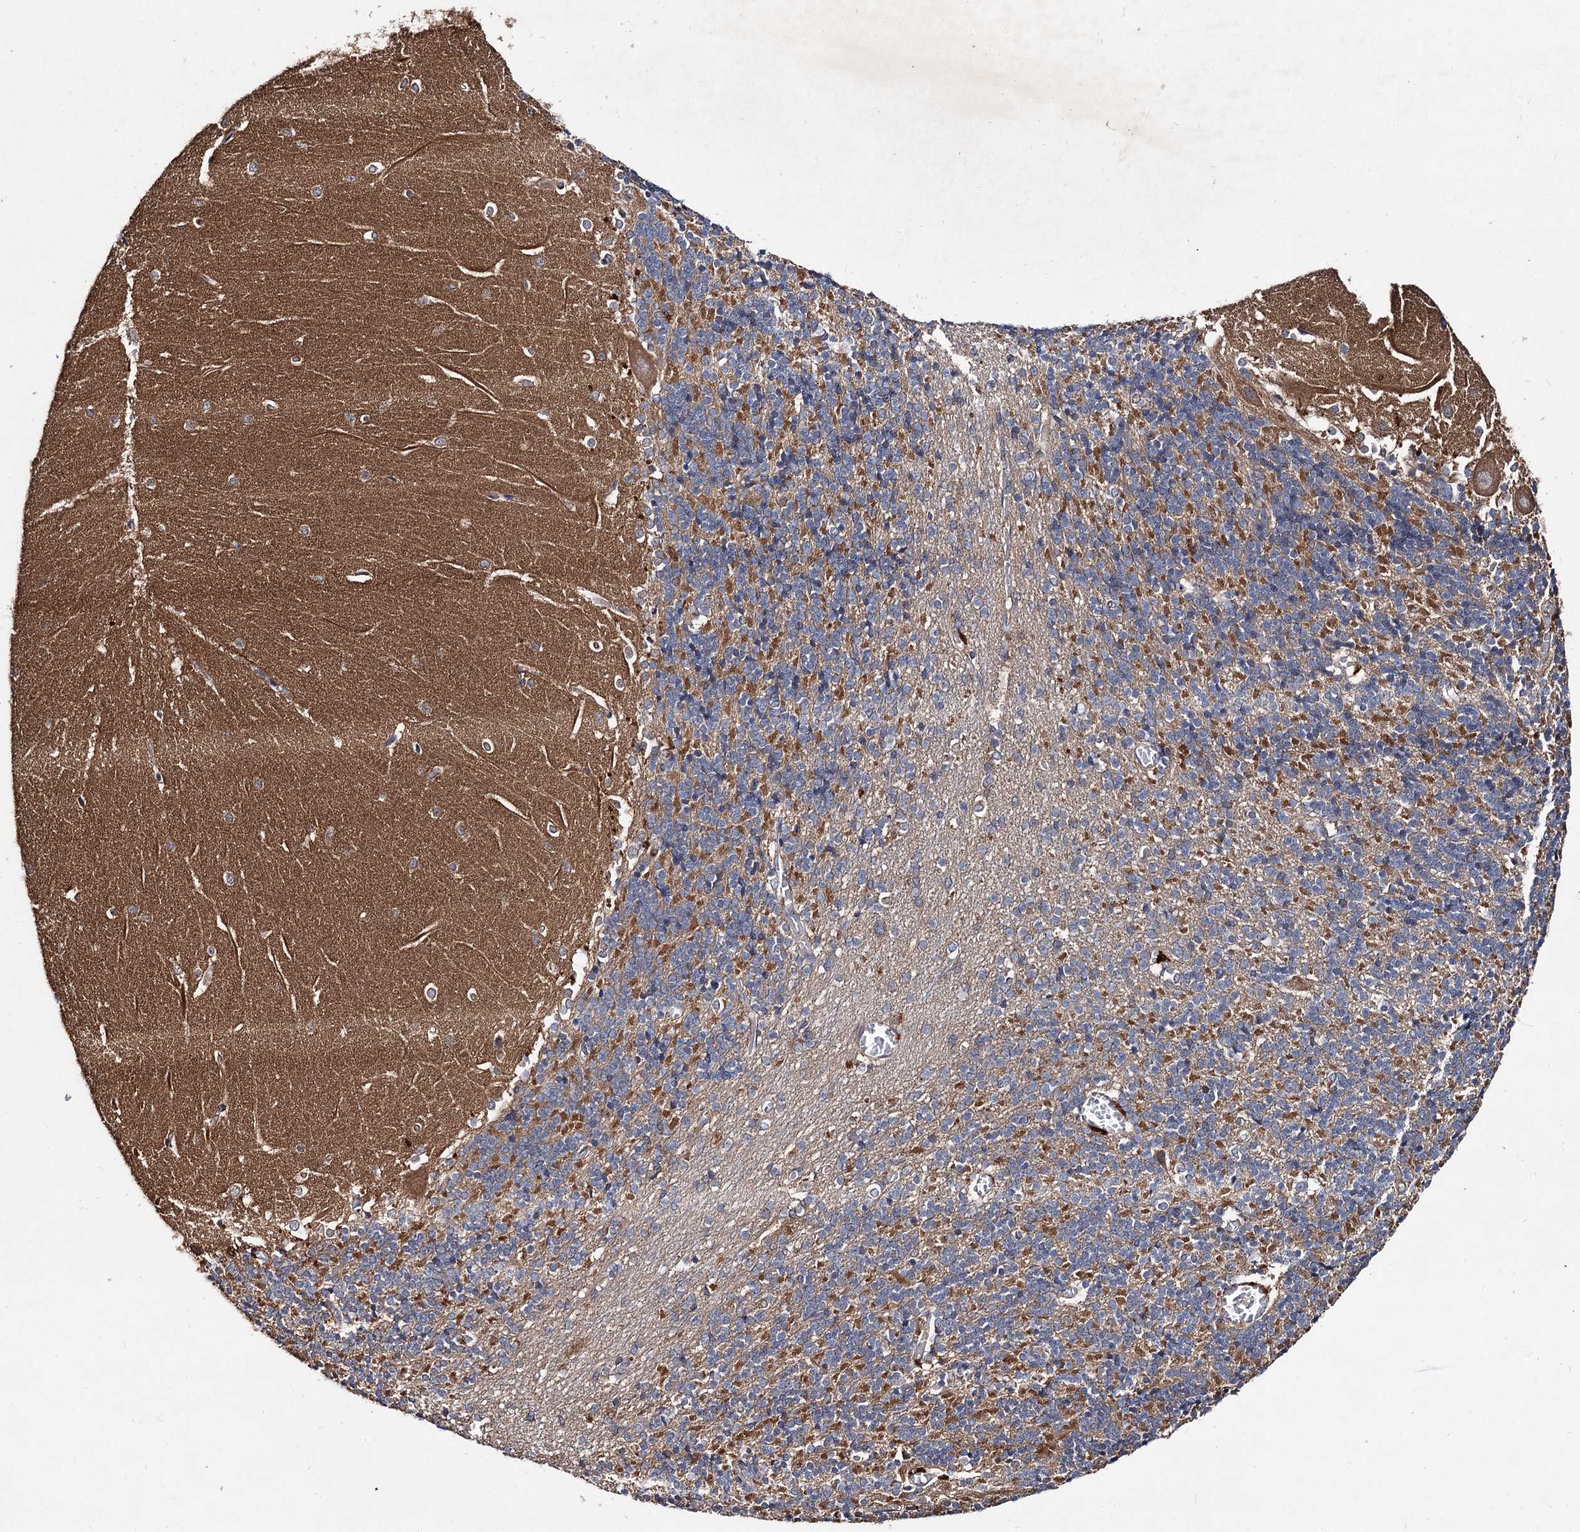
{"staining": {"intensity": "moderate", "quantity": "25%-75%", "location": "cytoplasmic/membranous"}, "tissue": "cerebellum", "cell_type": "Cells in granular layer", "image_type": "normal", "snomed": [{"axis": "morphology", "description": "Normal tissue, NOS"}, {"axis": "topography", "description": "Cerebellum"}], "caption": "This image exhibits benign cerebellum stained with immunohistochemistry (IHC) to label a protein in brown. The cytoplasmic/membranous of cells in granular layer show moderate positivity for the protein. Nuclei are counter-stained blue.", "gene": "VPS29", "patient": {"sex": "male", "age": 37}}